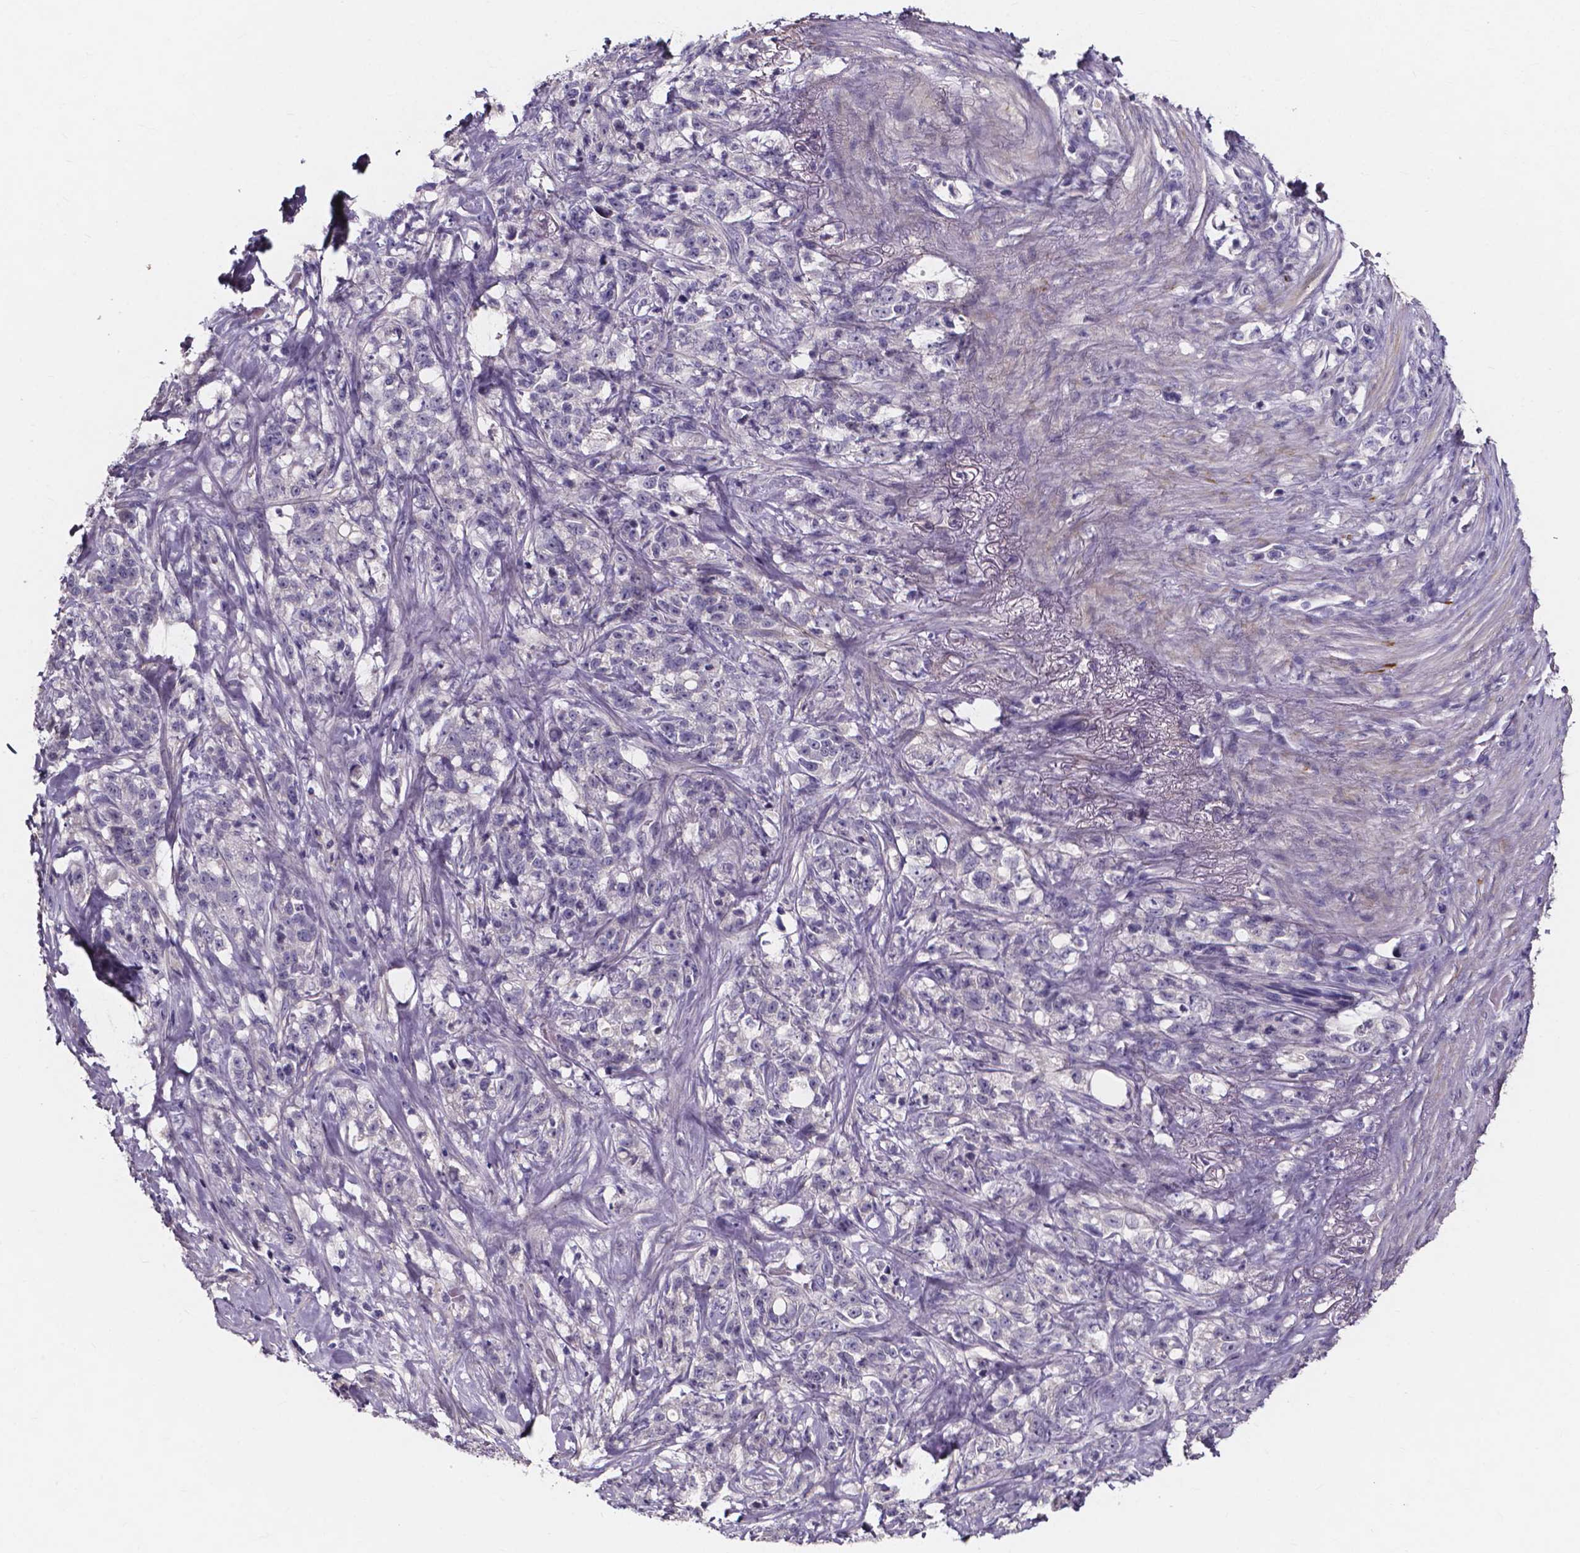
{"staining": {"intensity": "negative", "quantity": "none", "location": "none"}, "tissue": "stomach cancer", "cell_type": "Tumor cells", "image_type": "cancer", "snomed": [{"axis": "morphology", "description": "Adenocarcinoma, NOS"}, {"axis": "topography", "description": "Stomach, lower"}], "caption": "An immunohistochemistry (IHC) micrograph of stomach cancer (adenocarcinoma) is shown. There is no staining in tumor cells of stomach cancer (adenocarcinoma).", "gene": "SPOCD1", "patient": {"sex": "male", "age": 88}}